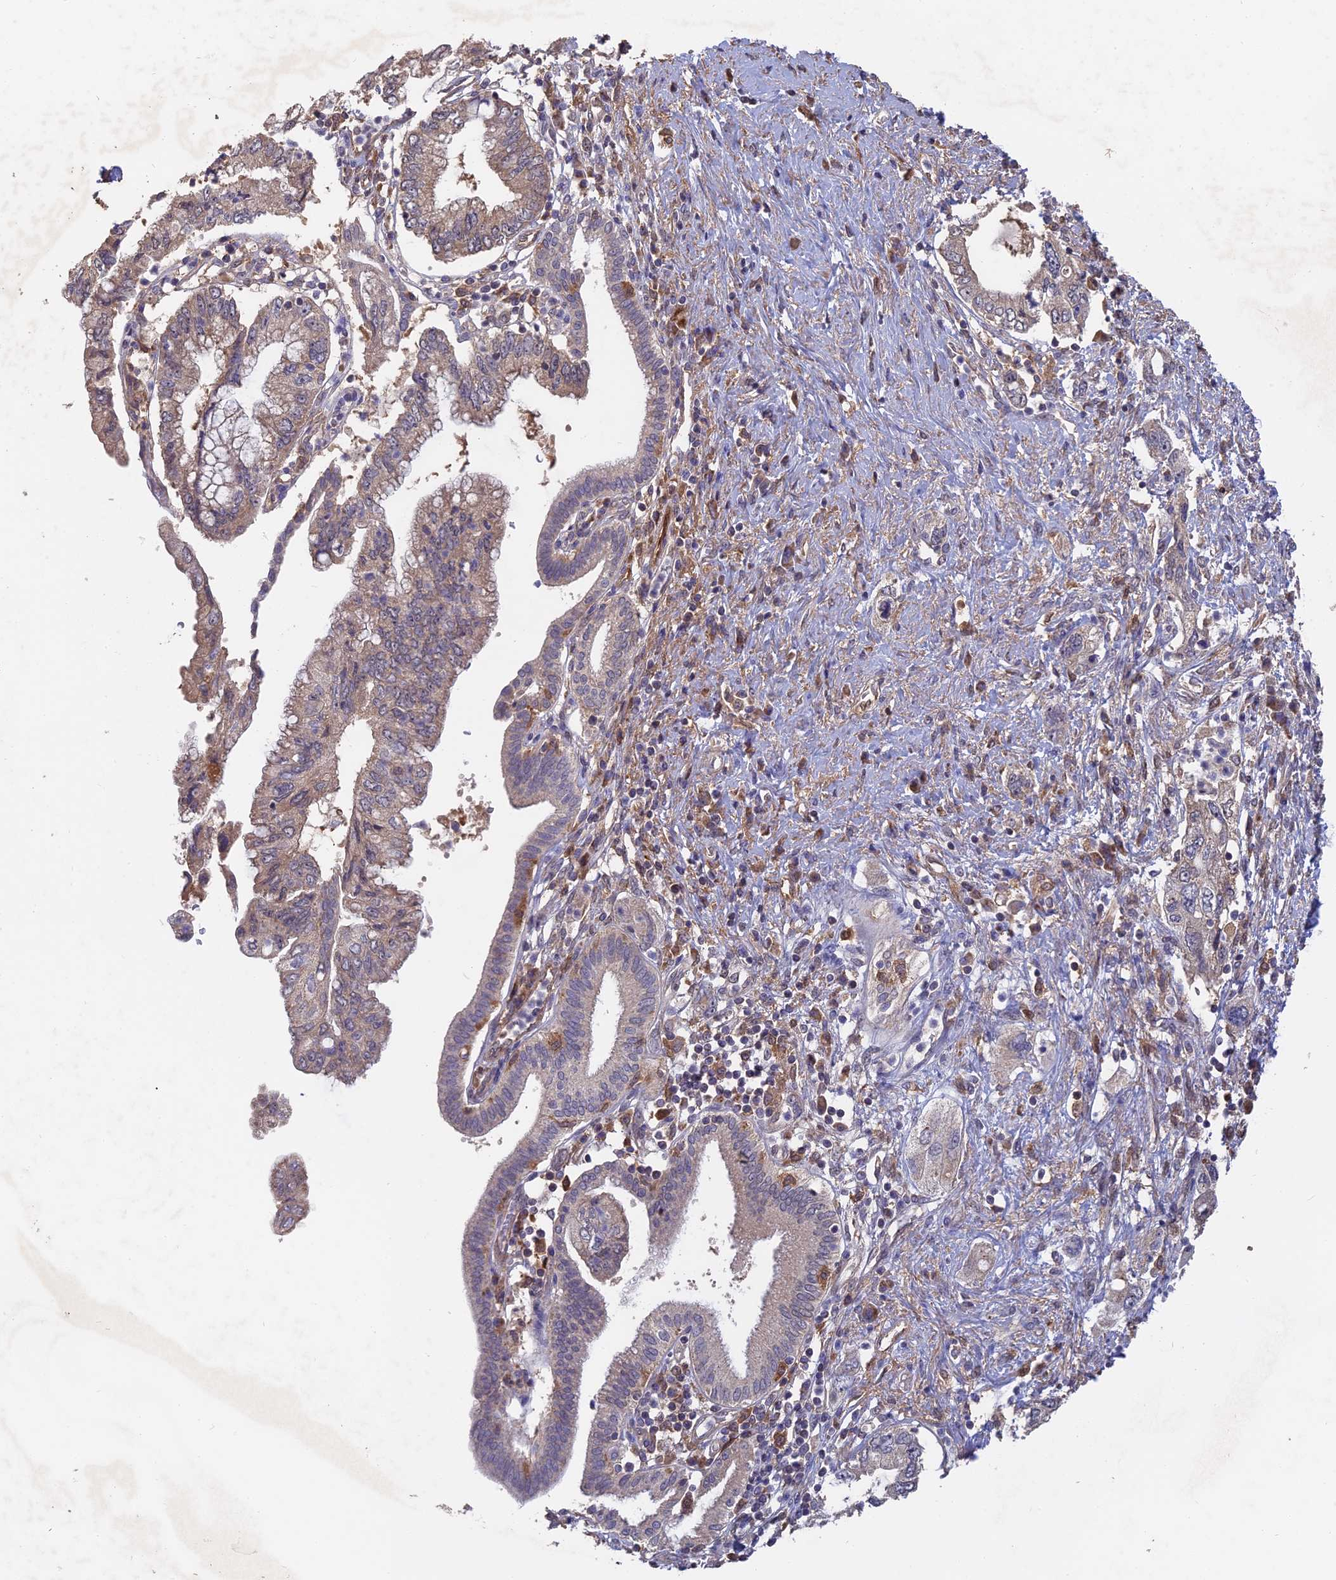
{"staining": {"intensity": "weak", "quantity": "<25%", "location": "cytoplasmic/membranous"}, "tissue": "pancreatic cancer", "cell_type": "Tumor cells", "image_type": "cancer", "snomed": [{"axis": "morphology", "description": "Adenocarcinoma, NOS"}, {"axis": "topography", "description": "Pancreas"}], "caption": "The micrograph demonstrates no significant staining in tumor cells of pancreatic adenocarcinoma. (Brightfield microscopy of DAB immunohistochemistry at high magnification).", "gene": "SAC3D1", "patient": {"sex": "female", "age": 73}}